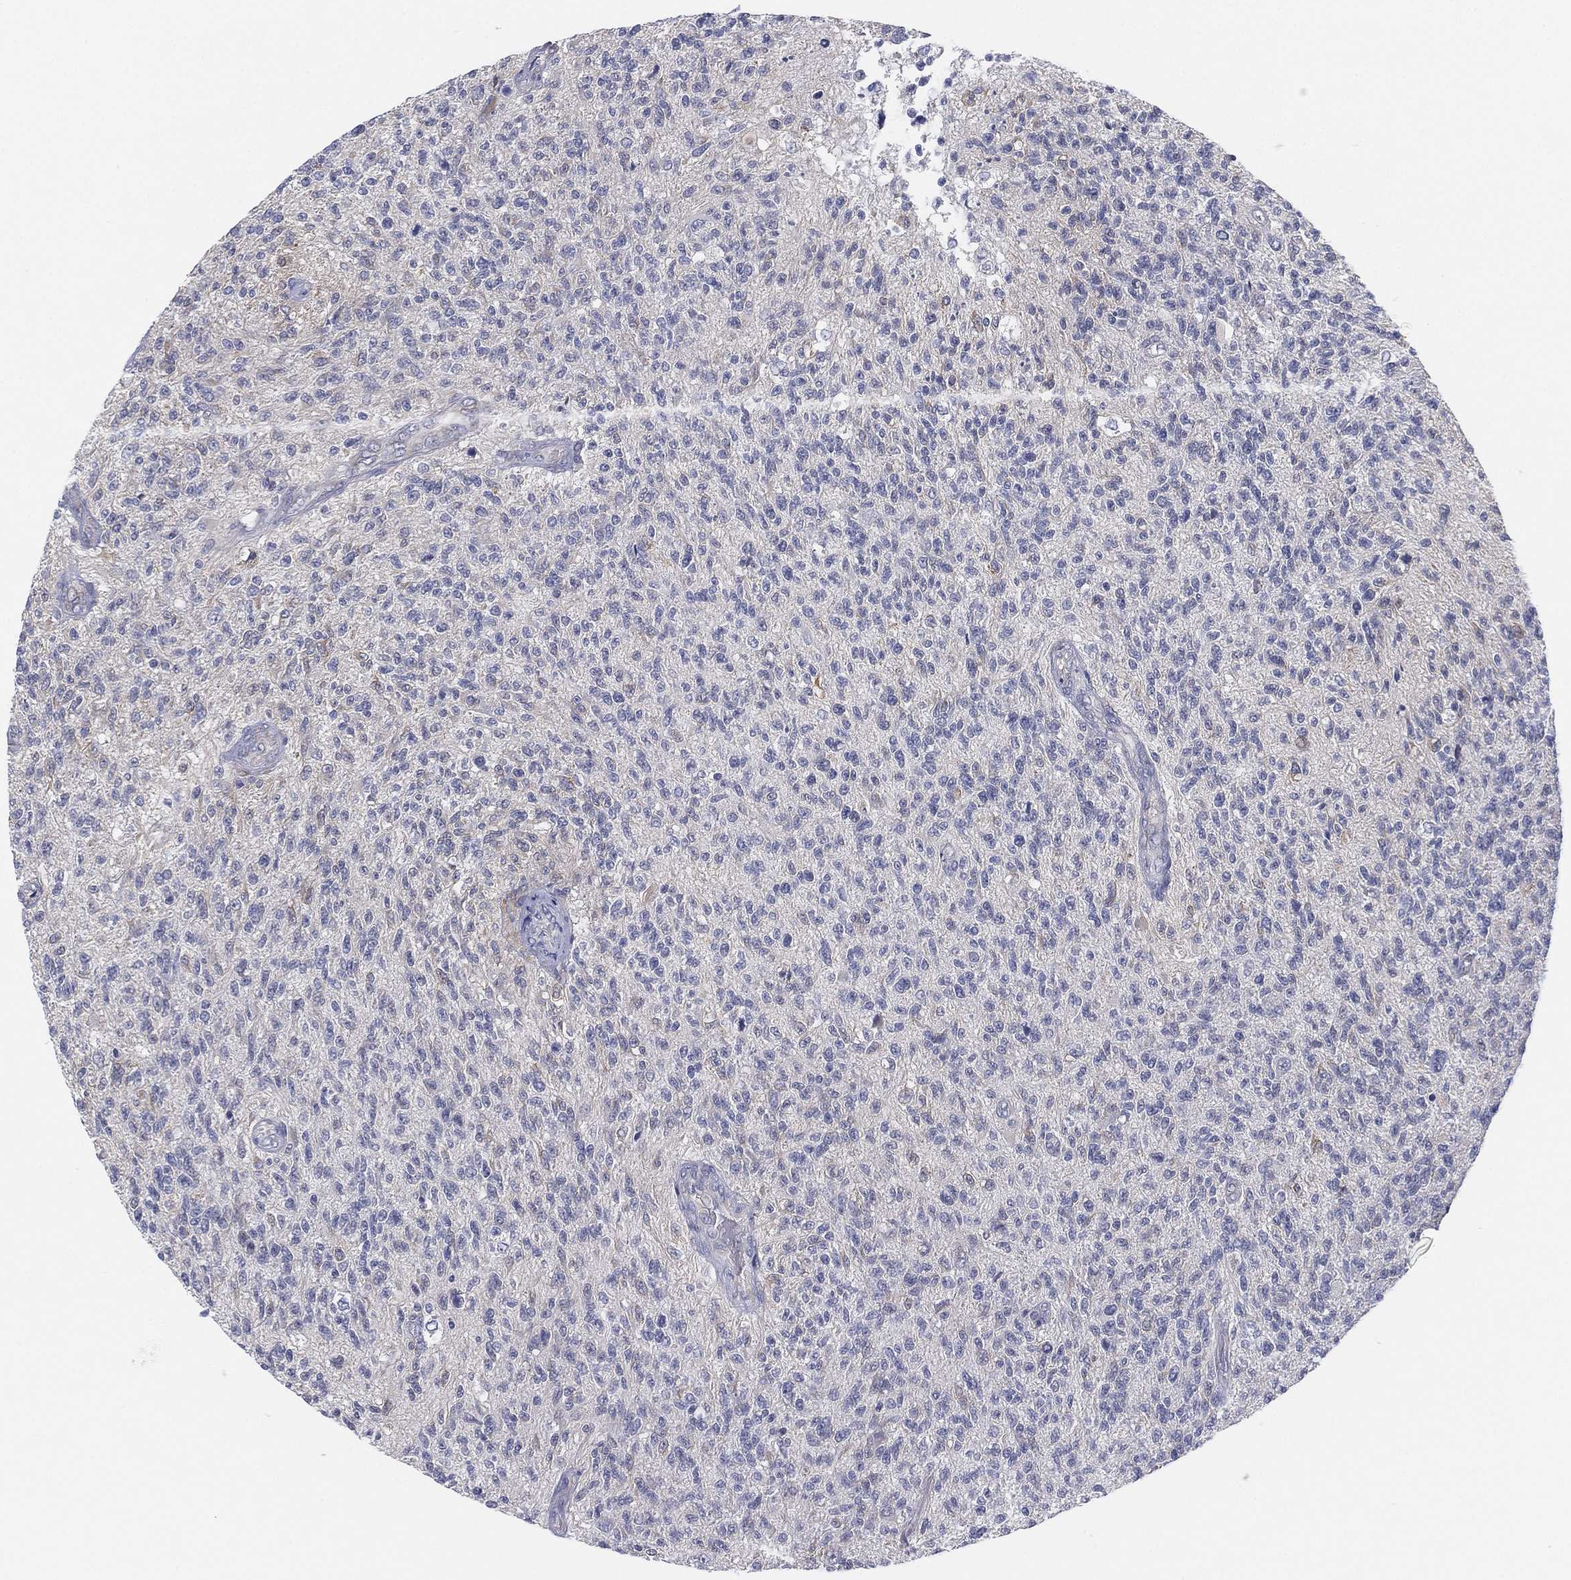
{"staining": {"intensity": "weak", "quantity": "<25%", "location": "cytoplasmic/membranous"}, "tissue": "glioma", "cell_type": "Tumor cells", "image_type": "cancer", "snomed": [{"axis": "morphology", "description": "Glioma, malignant, High grade"}, {"axis": "topography", "description": "Brain"}], "caption": "Malignant glioma (high-grade) was stained to show a protein in brown. There is no significant positivity in tumor cells. (DAB immunohistochemistry (IHC), high magnification).", "gene": "MLF1", "patient": {"sex": "male", "age": 56}}